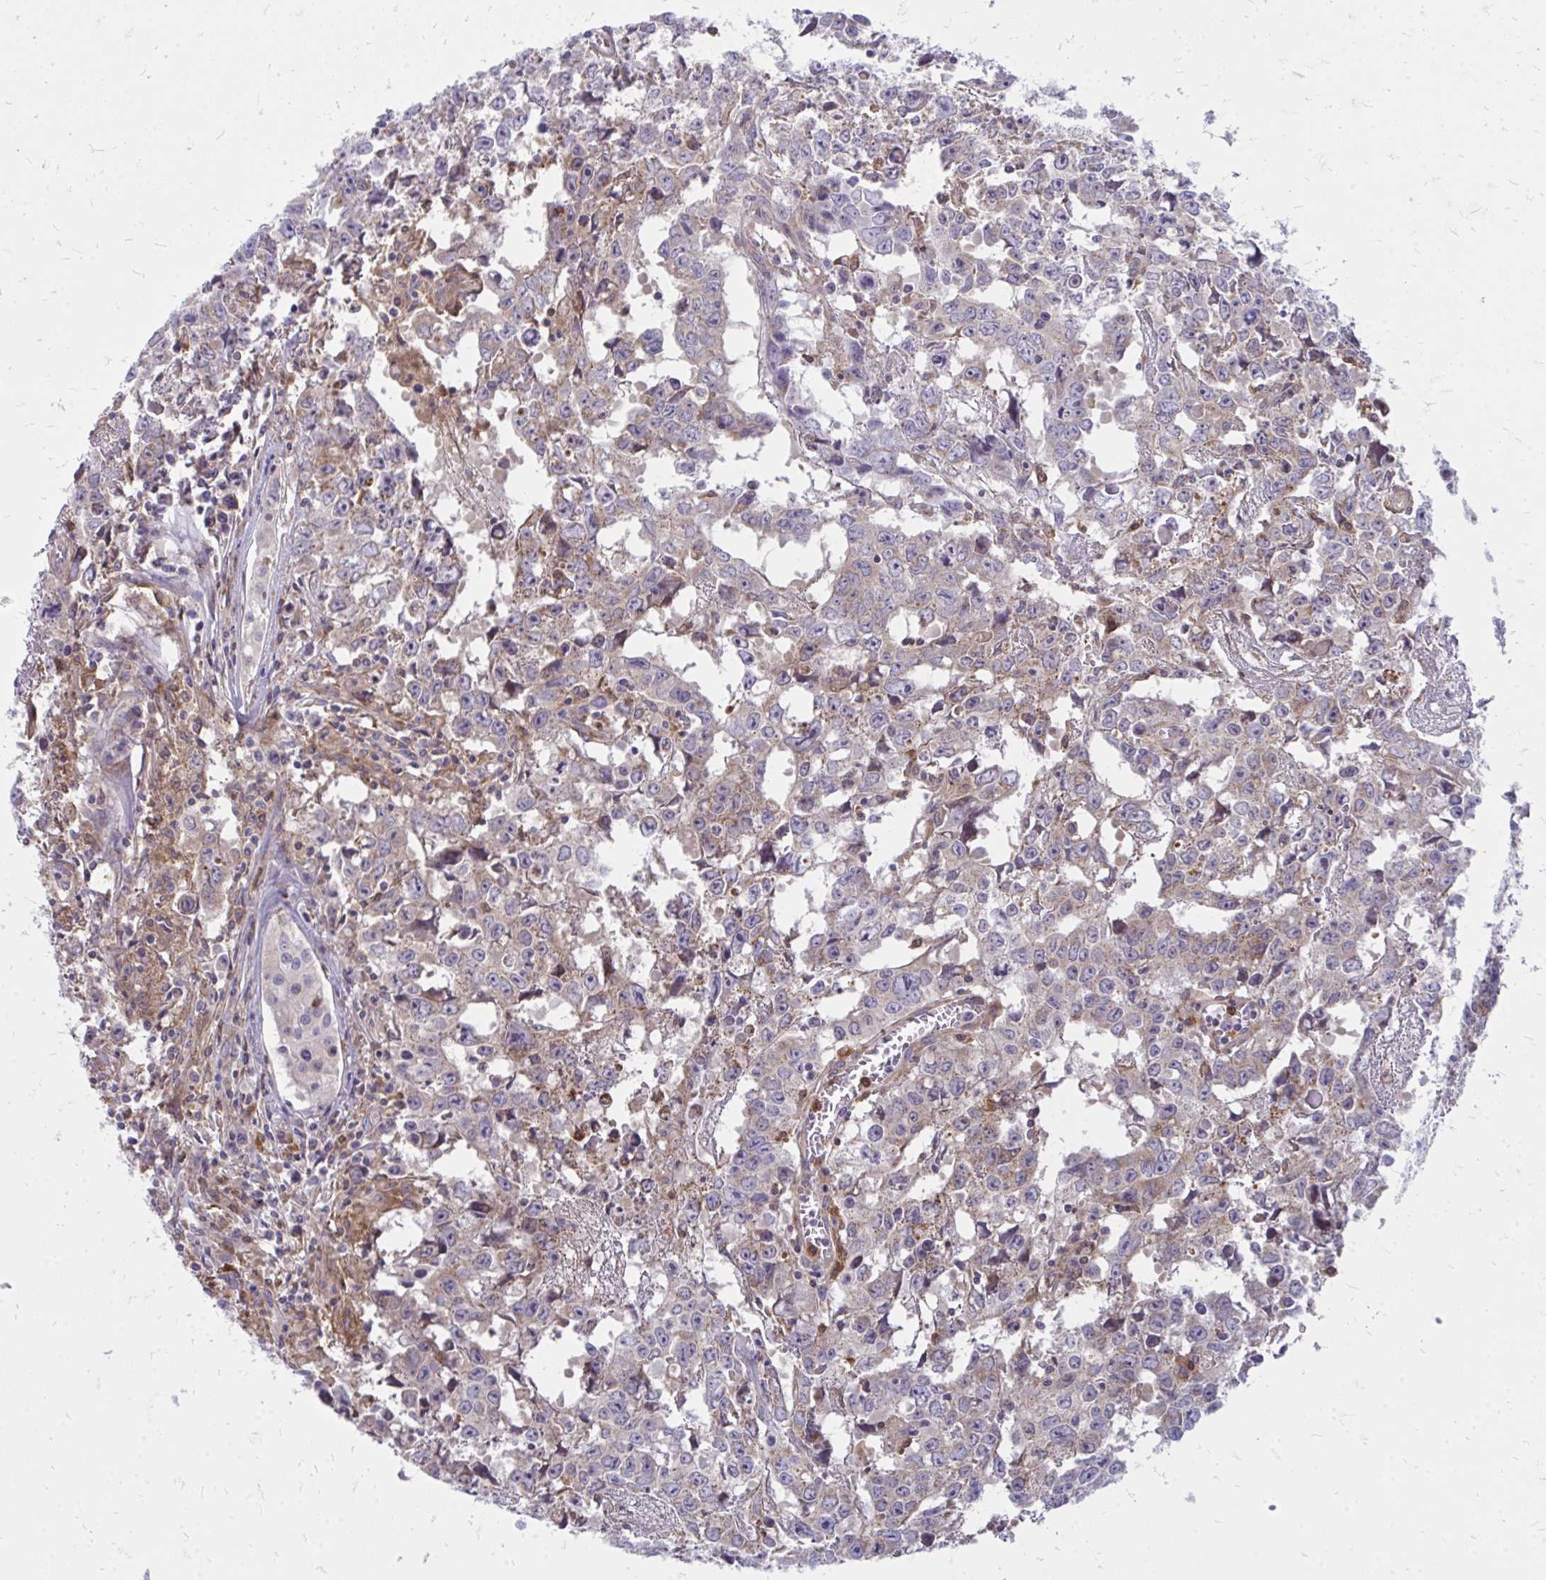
{"staining": {"intensity": "weak", "quantity": "25%-75%", "location": "cytoplasmic/membranous"}, "tissue": "testis cancer", "cell_type": "Tumor cells", "image_type": "cancer", "snomed": [{"axis": "morphology", "description": "Carcinoma, Embryonal, NOS"}, {"axis": "topography", "description": "Testis"}], "caption": "Testis cancer (embryonal carcinoma) tissue demonstrates weak cytoplasmic/membranous positivity in approximately 25%-75% of tumor cells, visualized by immunohistochemistry.", "gene": "ASAP1", "patient": {"sex": "male", "age": 22}}